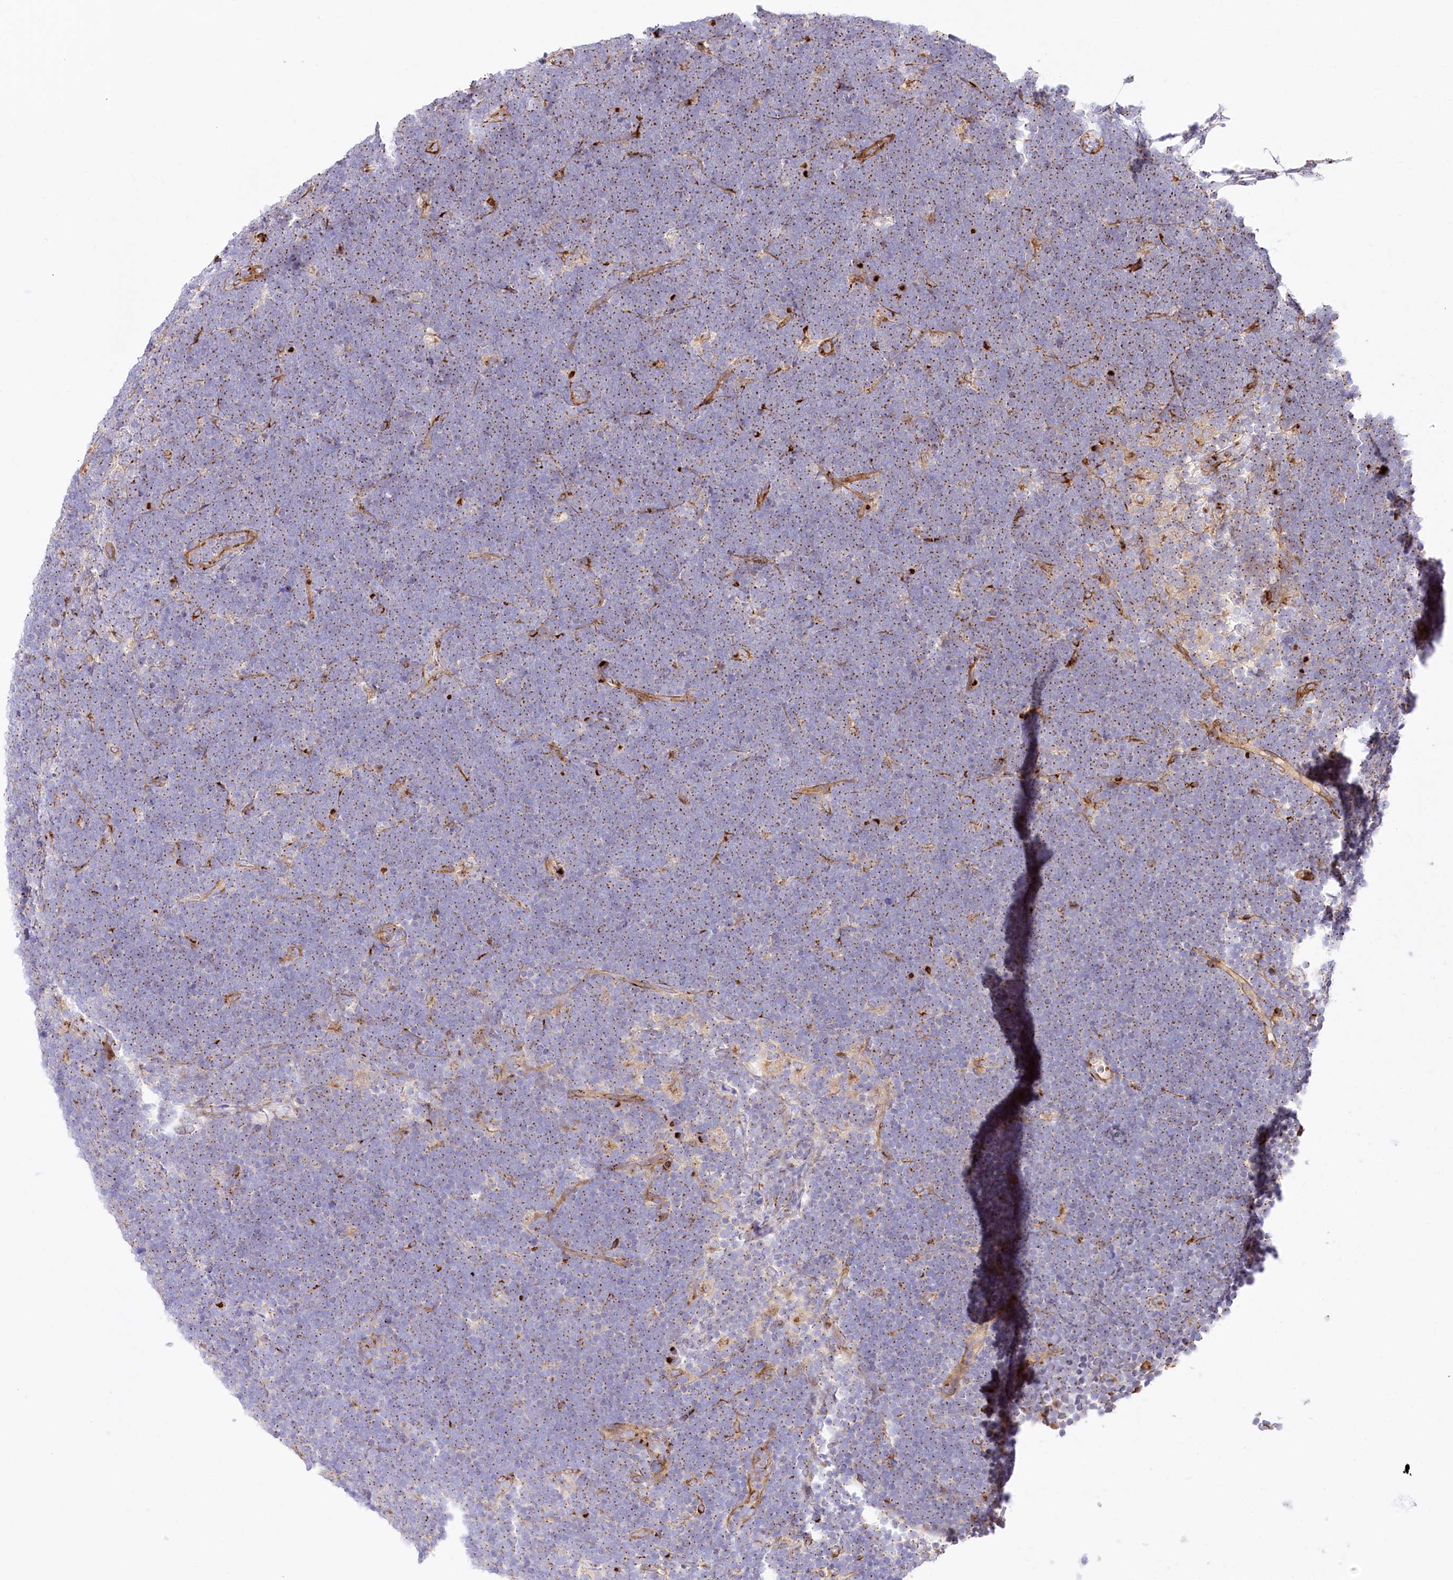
{"staining": {"intensity": "moderate", "quantity": ">75%", "location": "cytoplasmic/membranous"}, "tissue": "lymphoma", "cell_type": "Tumor cells", "image_type": "cancer", "snomed": [{"axis": "morphology", "description": "Malignant lymphoma, non-Hodgkin's type, High grade"}, {"axis": "topography", "description": "Lymph node"}], "caption": "Lymphoma was stained to show a protein in brown. There is medium levels of moderate cytoplasmic/membranous positivity in about >75% of tumor cells.", "gene": "ABRAXAS2", "patient": {"sex": "male", "age": 13}}